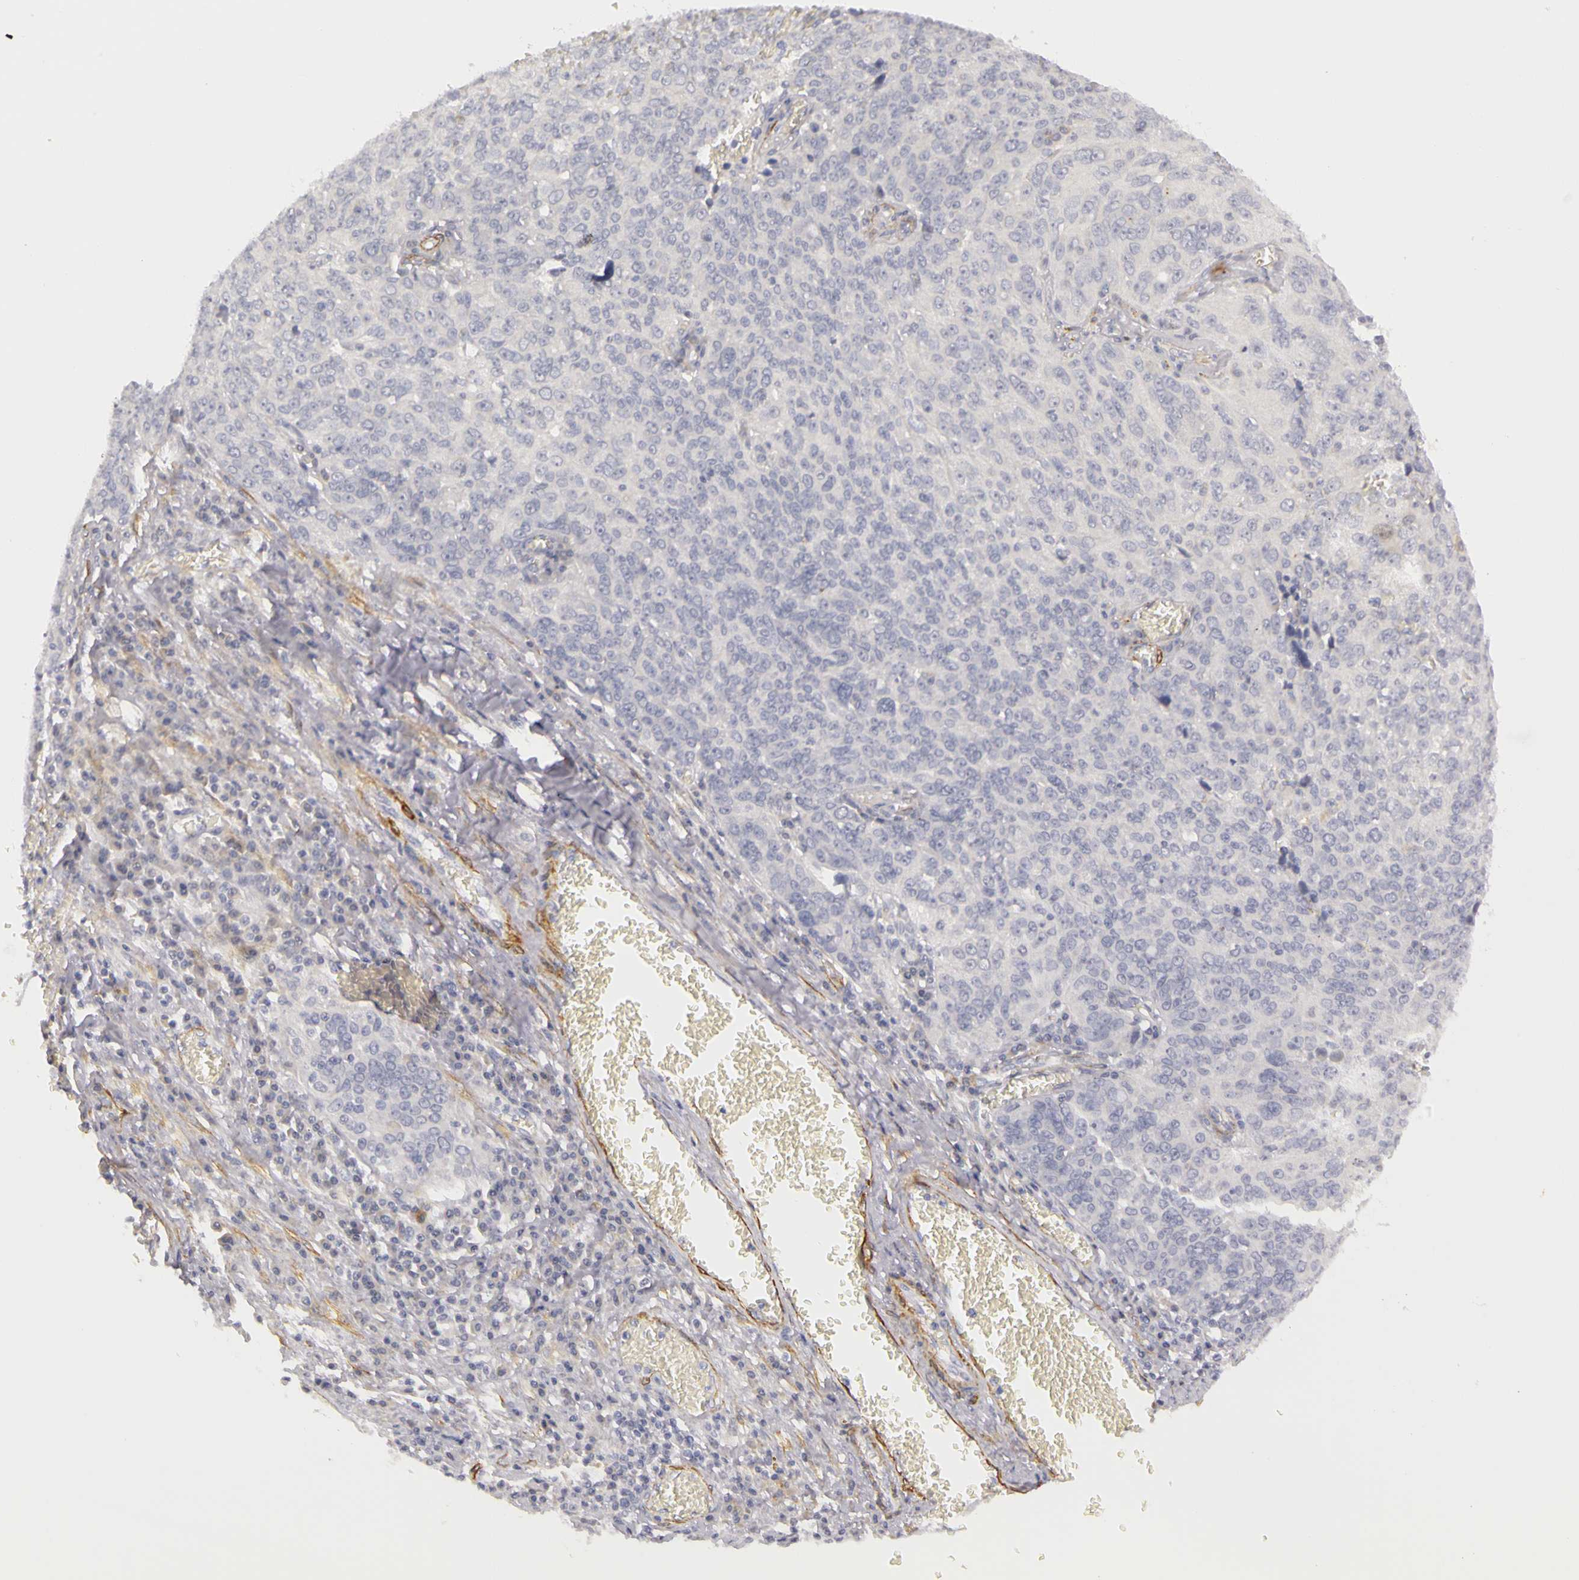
{"staining": {"intensity": "negative", "quantity": "none", "location": "none"}, "tissue": "ovarian cancer", "cell_type": "Tumor cells", "image_type": "cancer", "snomed": [{"axis": "morphology", "description": "Carcinoma, endometroid"}, {"axis": "topography", "description": "Ovary"}], "caption": "Immunohistochemistry micrograph of neoplastic tissue: human ovarian endometroid carcinoma stained with DAB (3,3'-diaminobenzidine) shows no significant protein staining in tumor cells. Nuclei are stained in blue.", "gene": "CNTN2", "patient": {"sex": "female", "age": 75}}